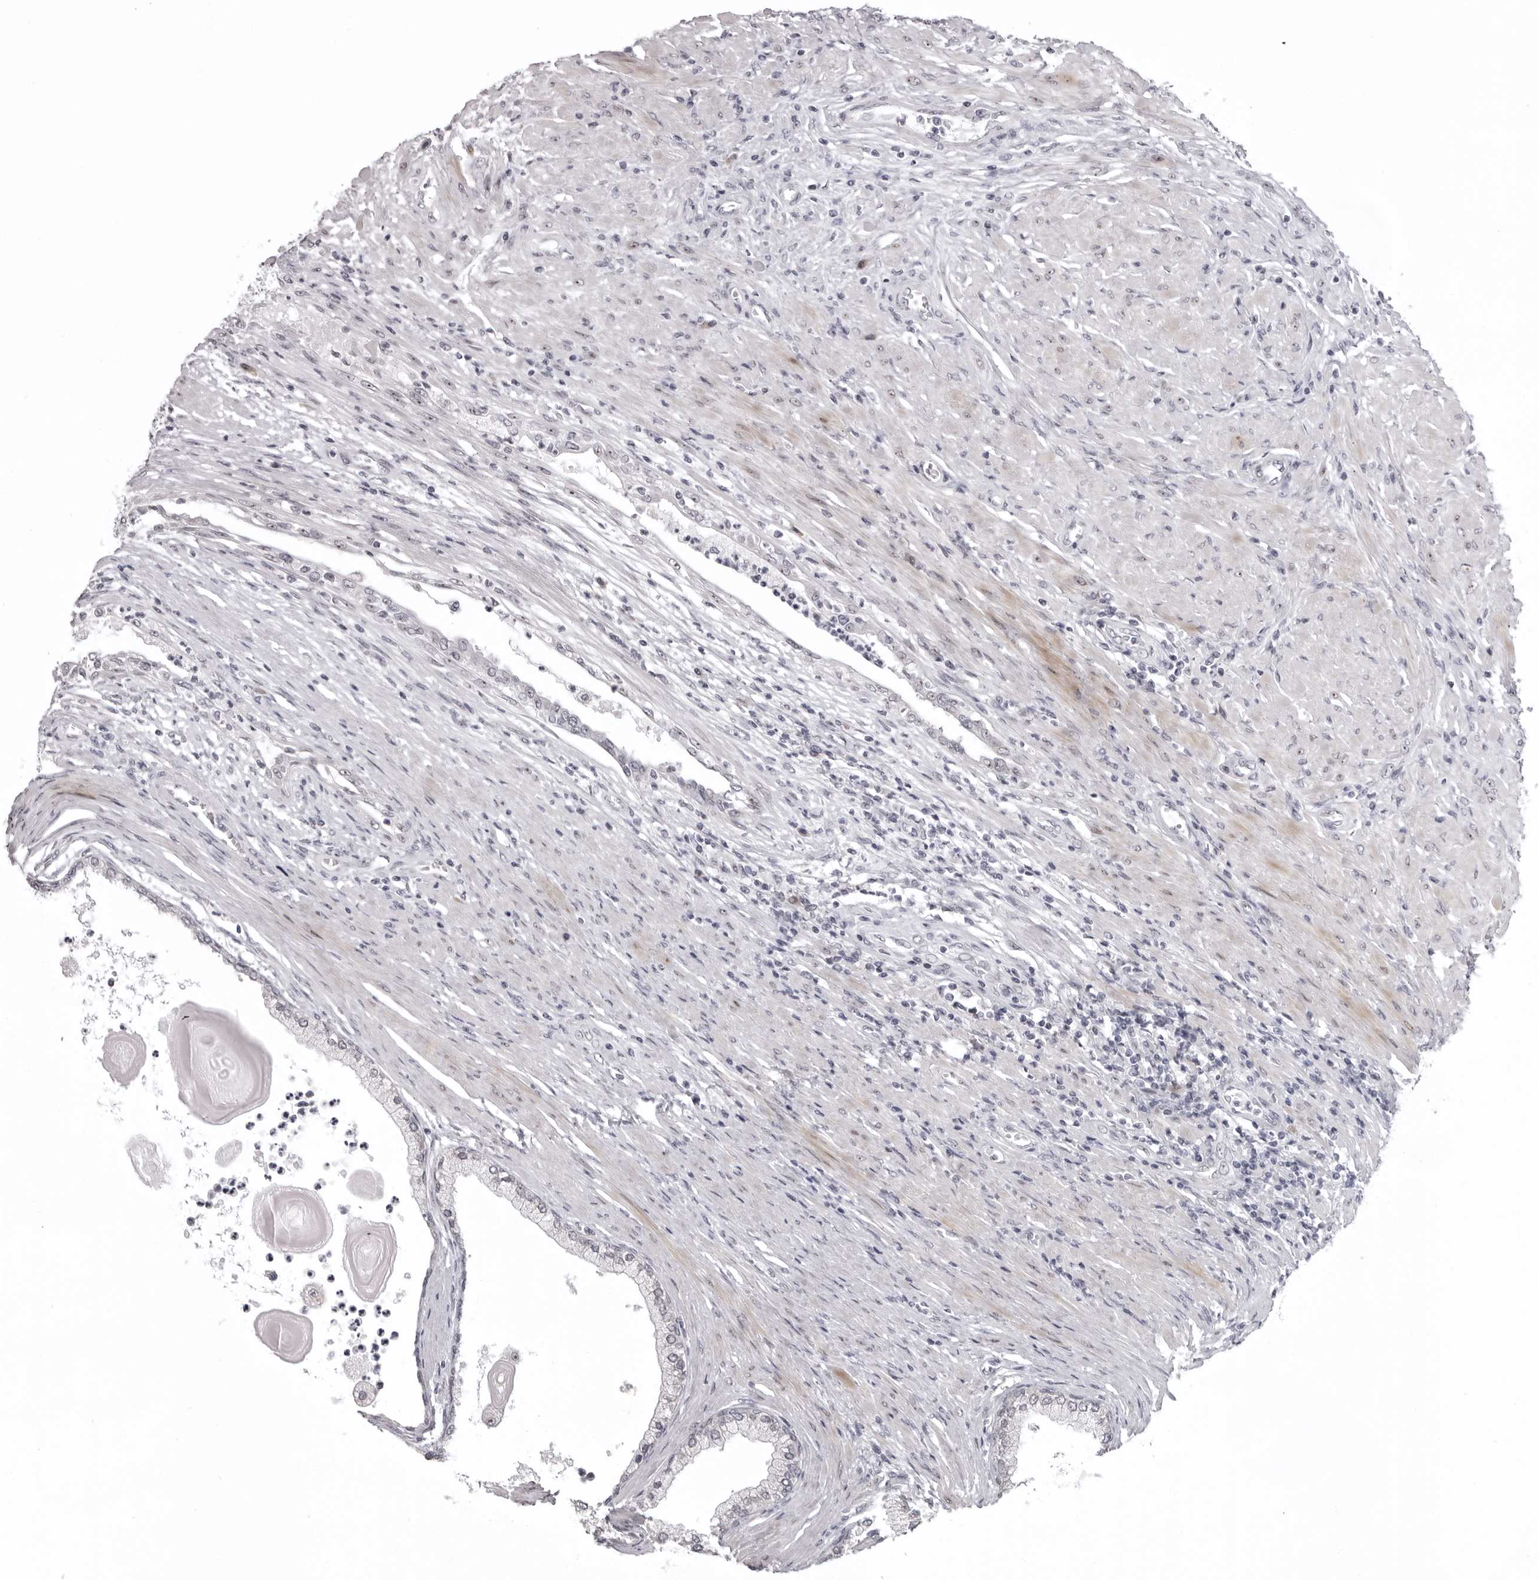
{"staining": {"intensity": "negative", "quantity": "none", "location": "none"}, "tissue": "prostate cancer", "cell_type": "Tumor cells", "image_type": "cancer", "snomed": [{"axis": "morphology", "description": "Normal tissue, NOS"}, {"axis": "morphology", "description": "Adenocarcinoma, Low grade"}, {"axis": "topography", "description": "Prostate"}, {"axis": "topography", "description": "Peripheral nerve tissue"}], "caption": "The histopathology image demonstrates no significant staining in tumor cells of adenocarcinoma (low-grade) (prostate).", "gene": "HELZ", "patient": {"sex": "male", "age": 71}}